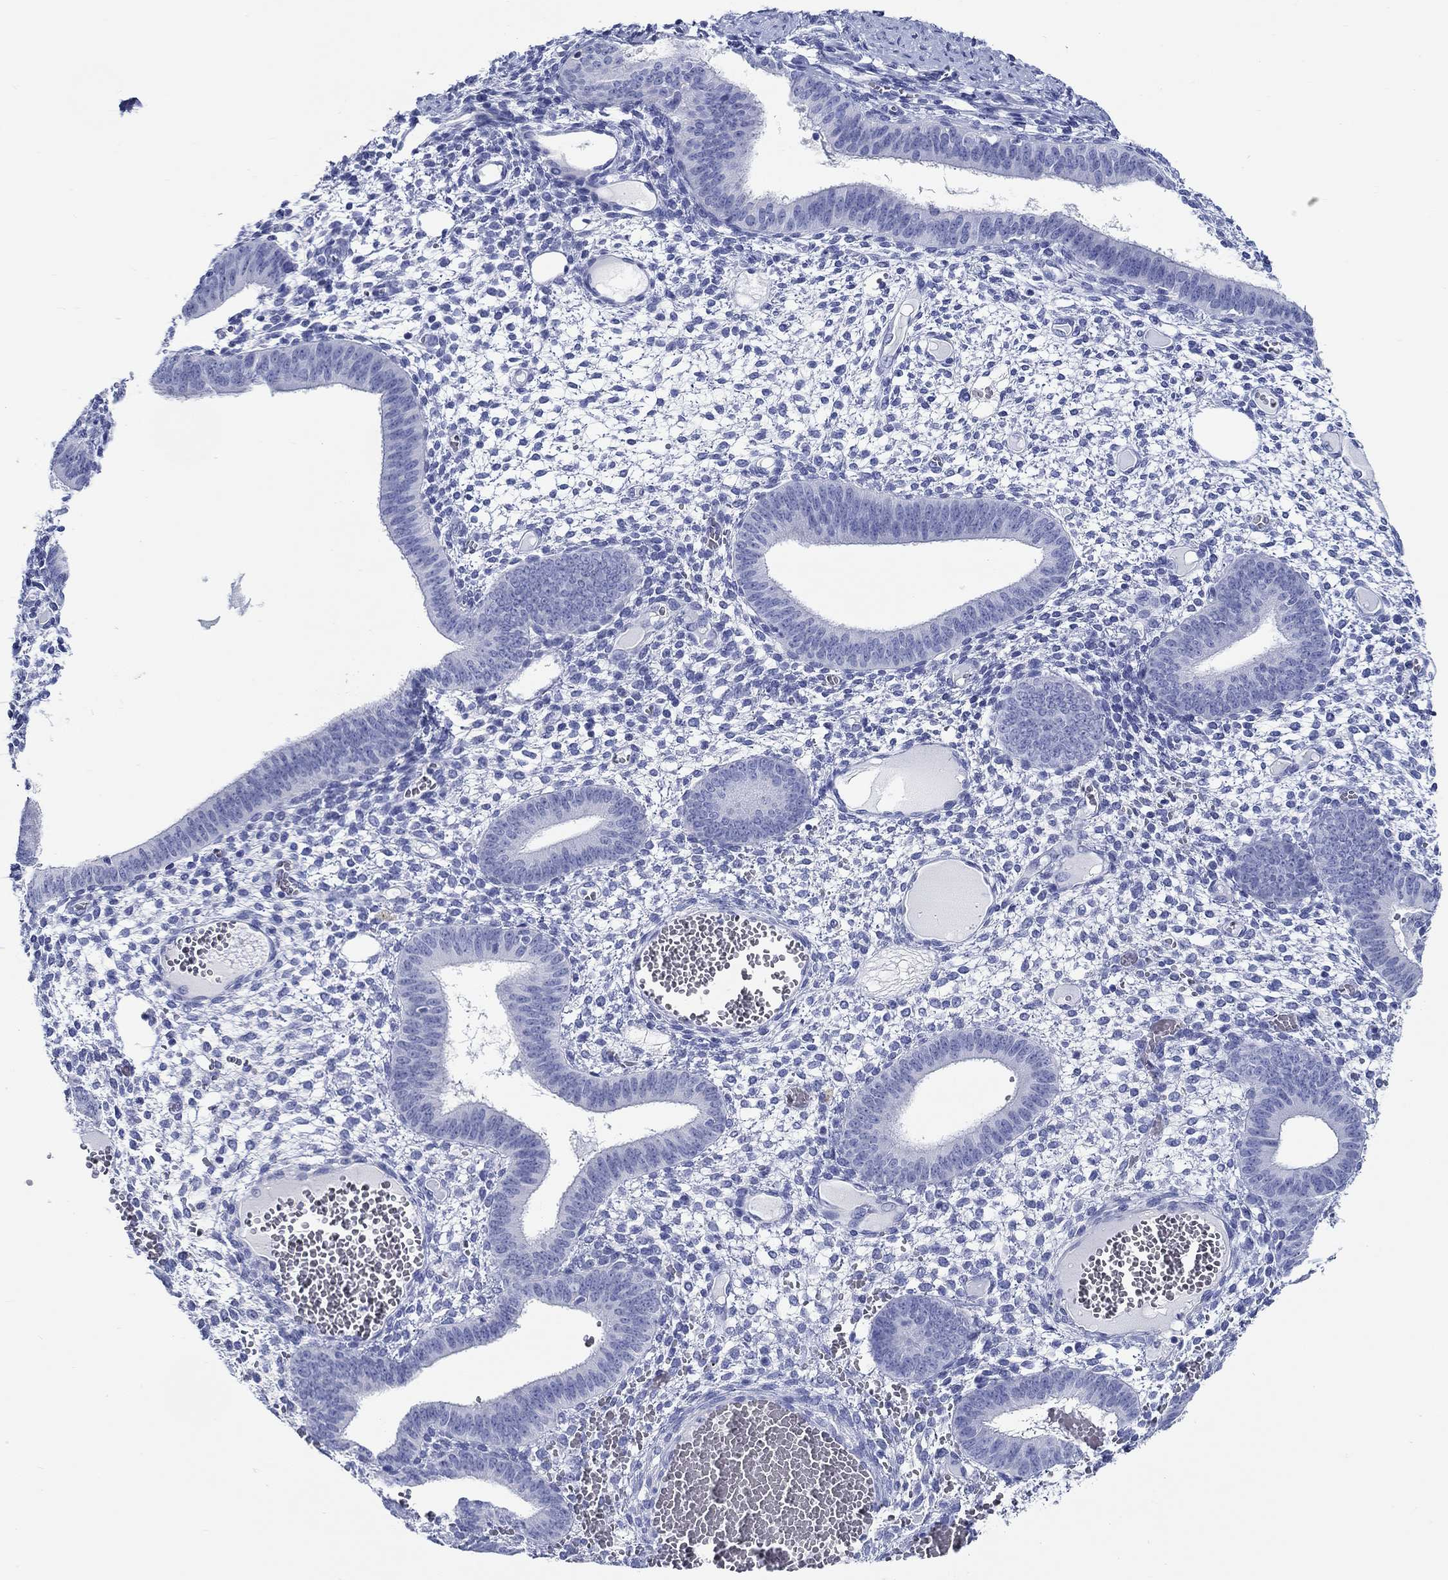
{"staining": {"intensity": "negative", "quantity": "none", "location": "none"}, "tissue": "endometrium", "cell_type": "Cells in endometrial stroma", "image_type": "normal", "snomed": [{"axis": "morphology", "description": "Normal tissue, NOS"}, {"axis": "topography", "description": "Endometrium"}], "caption": "Benign endometrium was stained to show a protein in brown. There is no significant positivity in cells in endometrial stroma.", "gene": "FBXO2", "patient": {"sex": "female", "age": 42}}